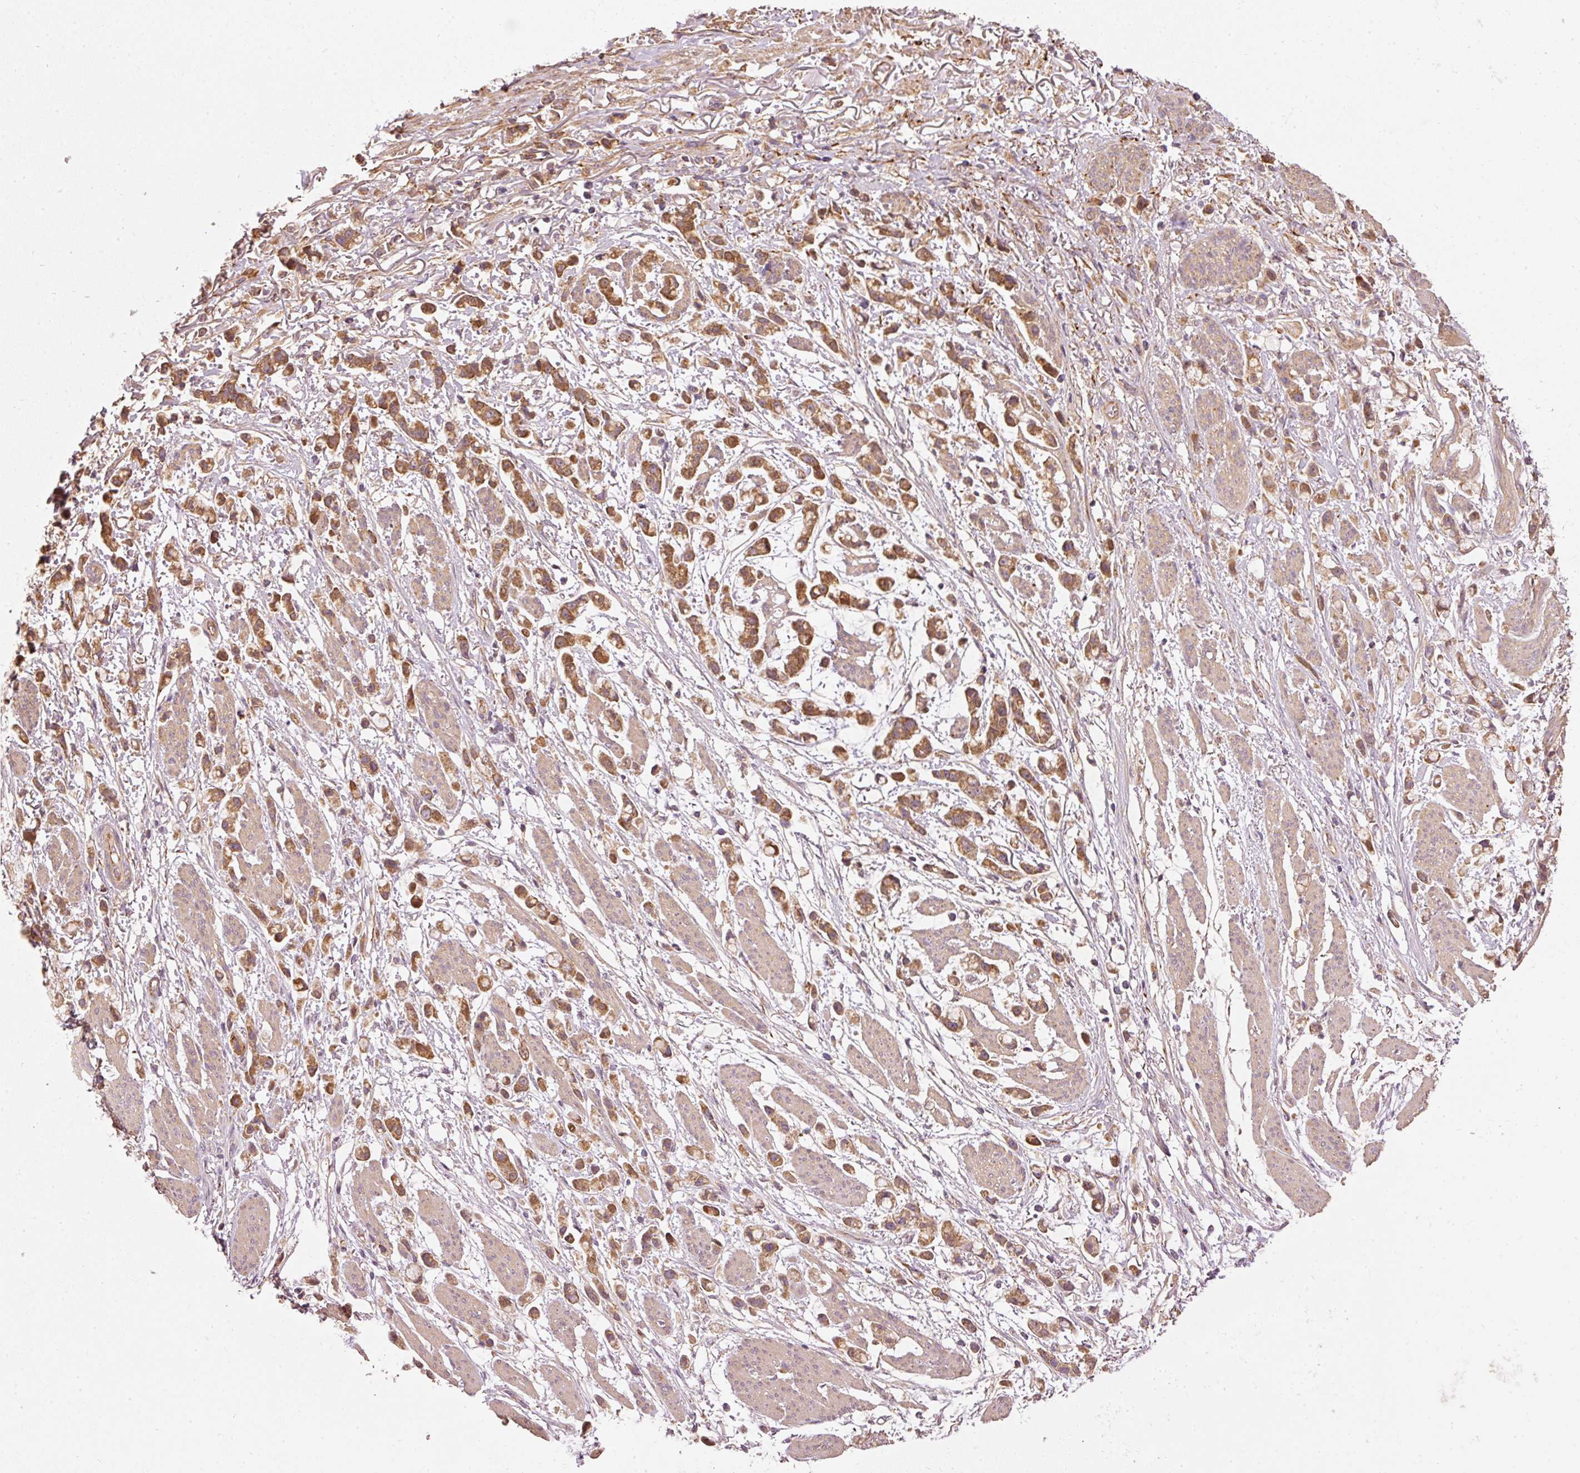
{"staining": {"intensity": "moderate", "quantity": ">75%", "location": "cytoplasmic/membranous"}, "tissue": "stomach cancer", "cell_type": "Tumor cells", "image_type": "cancer", "snomed": [{"axis": "morphology", "description": "Adenocarcinoma, NOS"}, {"axis": "topography", "description": "Stomach"}], "caption": "Protein positivity by immunohistochemistry (IHC) shows moderate cytoplasmic/membranous expression in about >75% of tumor cells in stomach cancer (adenocarcinoma).", "gene": "MTHFD1L", "patient": {"sex": "female", "age": 81}}